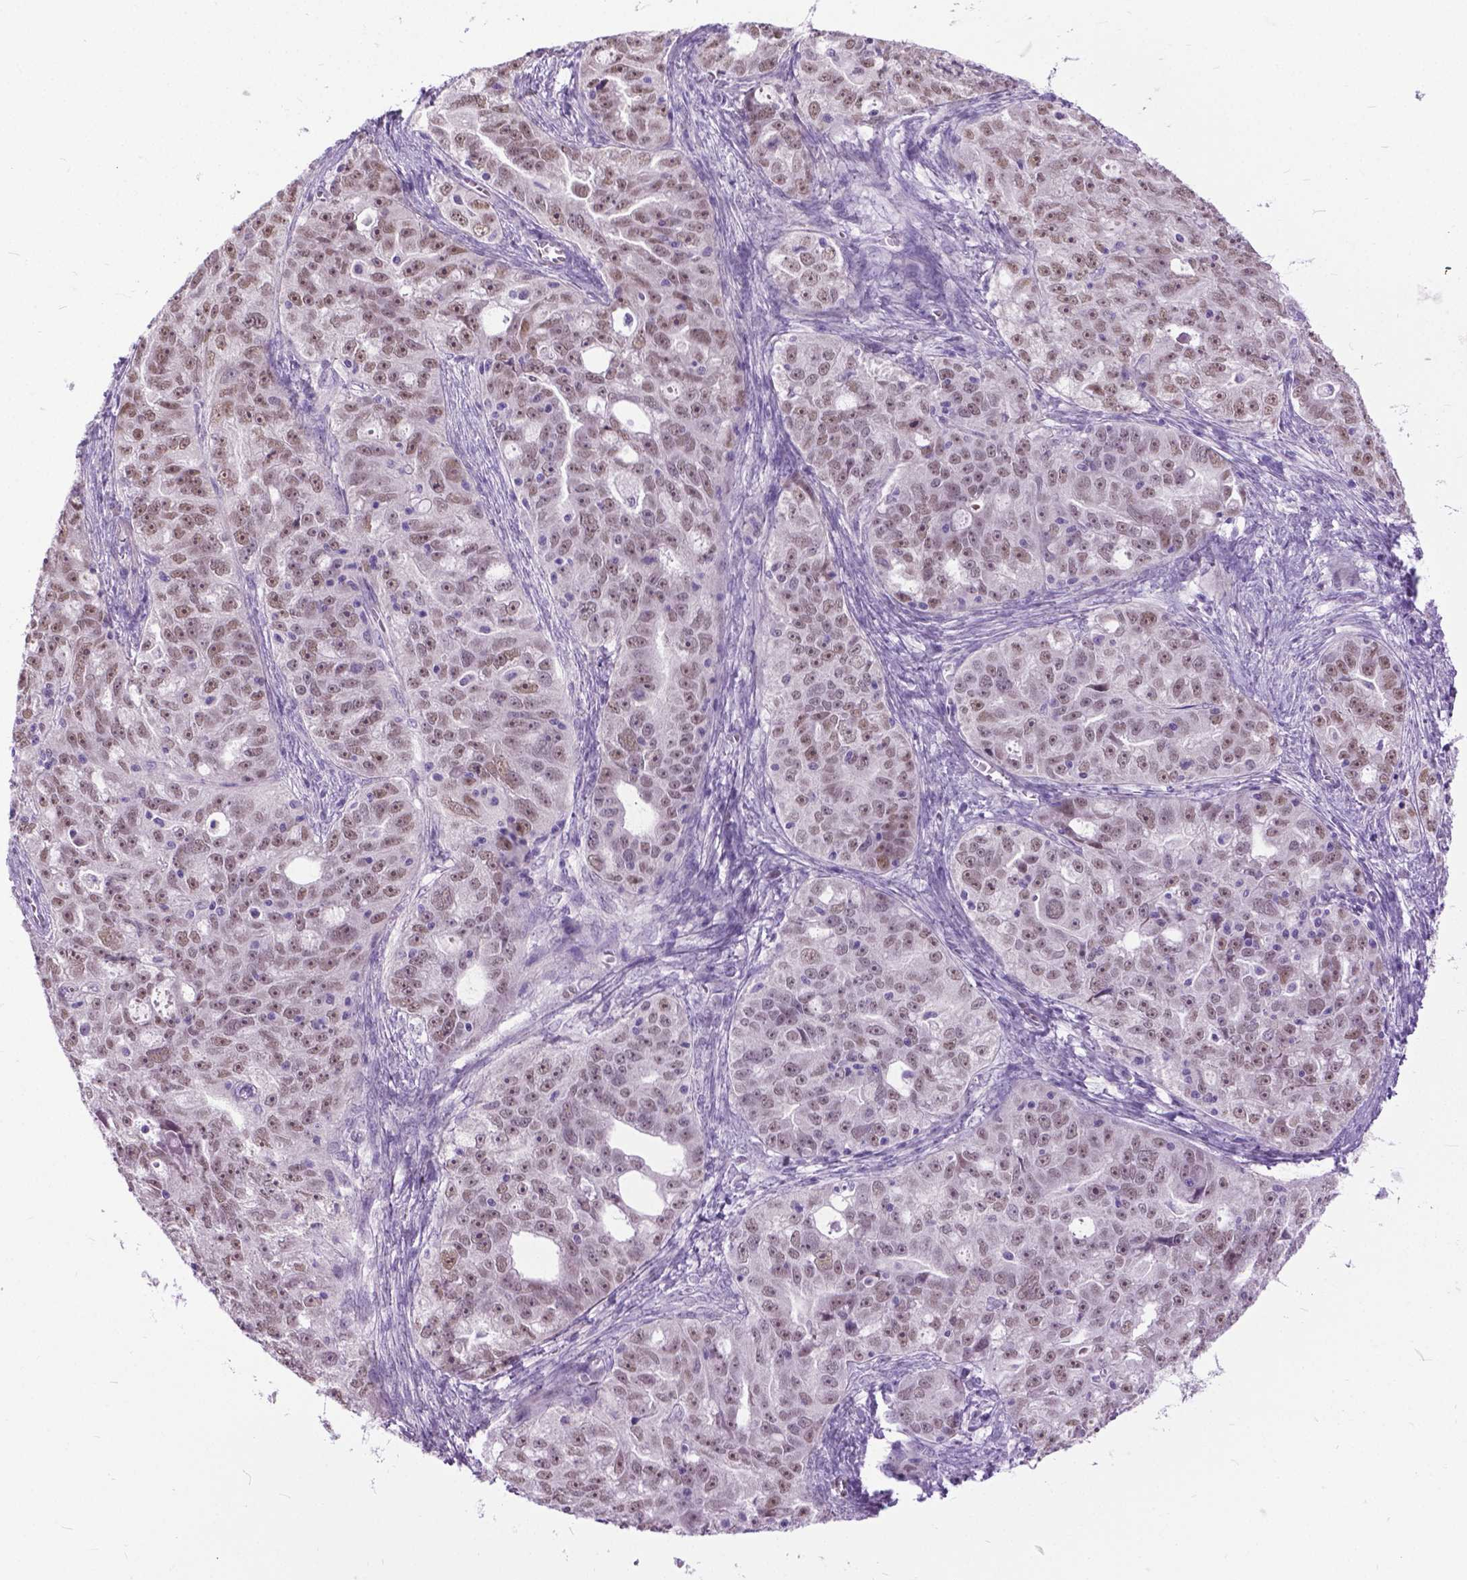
{"staining": {"intensity": "moderate", "quantity": ">75%", "location": "cytoplasmic/membranous"}, "tissue": "ovarian cancer", "cell_type": "Tumor cells", "image_type": "cancer", "snomed": [{"axis": "morphology", "description": "Cystadenocarcinoma, serous, NOS"}, {"axis": "topography", "description": "Ovary"}], "caption": "IHC (DAB (3,3'-diaminobenzidine)) staining of ovarian cancer (serous cystadenocarcinoma) shows moderate cytoplasmic/membranous protein expression in approximately >75% of tumor cells.", "gene": "APCDD1L", "patient": {"sex": "female", "age": 51}}